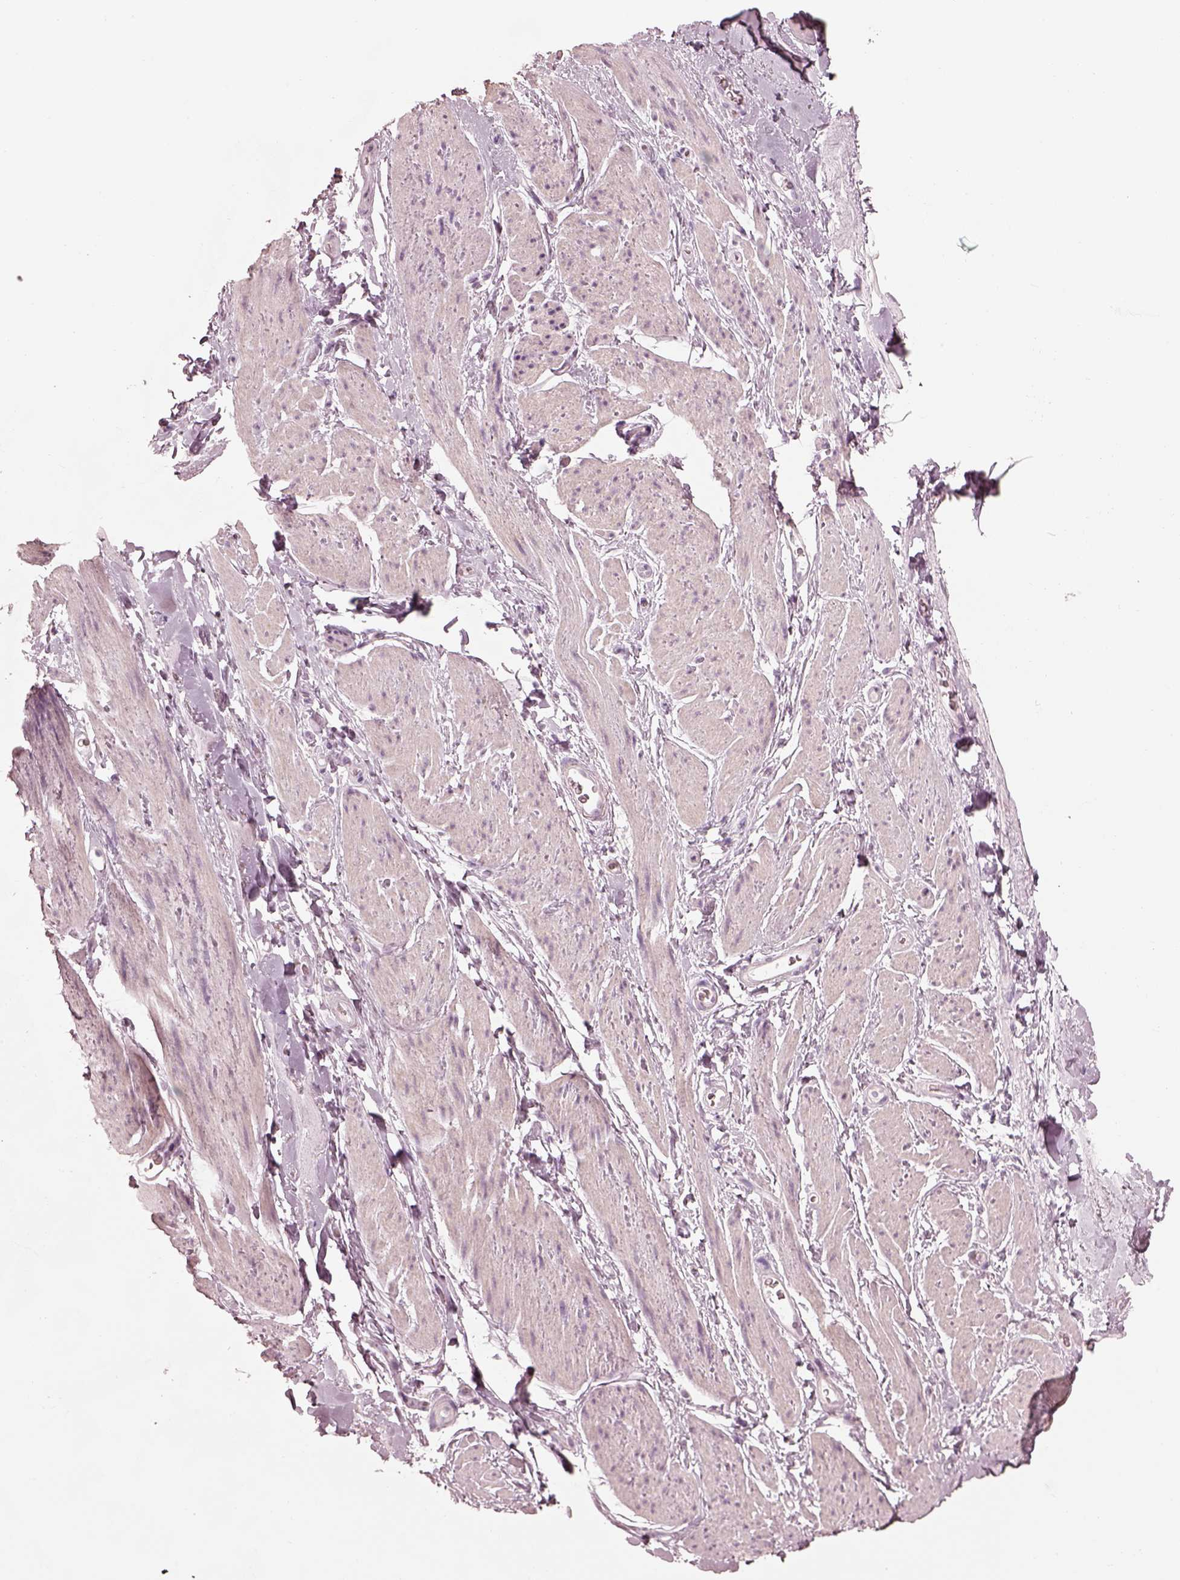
{"staining": {"intensity": "negative", "quantity": "none", "location": "none"}, "tissue": "adipose tissue", "cell_type": "Adipocytes", "image_type": "normal", "snomed": [{"axis": "morphology", "description": "Normal tissue, NOS"}, {"axis": "topography", "description": "Anal"}, {"axis": "topography", "description": "Peripheral nerve tissue"}], "caption": "Adipocytes are negative for protein expression in normal human adipose tissue. Nuclei are stained in blue.", "gene": "RSPH9", "patient": {"sex": "male", "age": 53}}